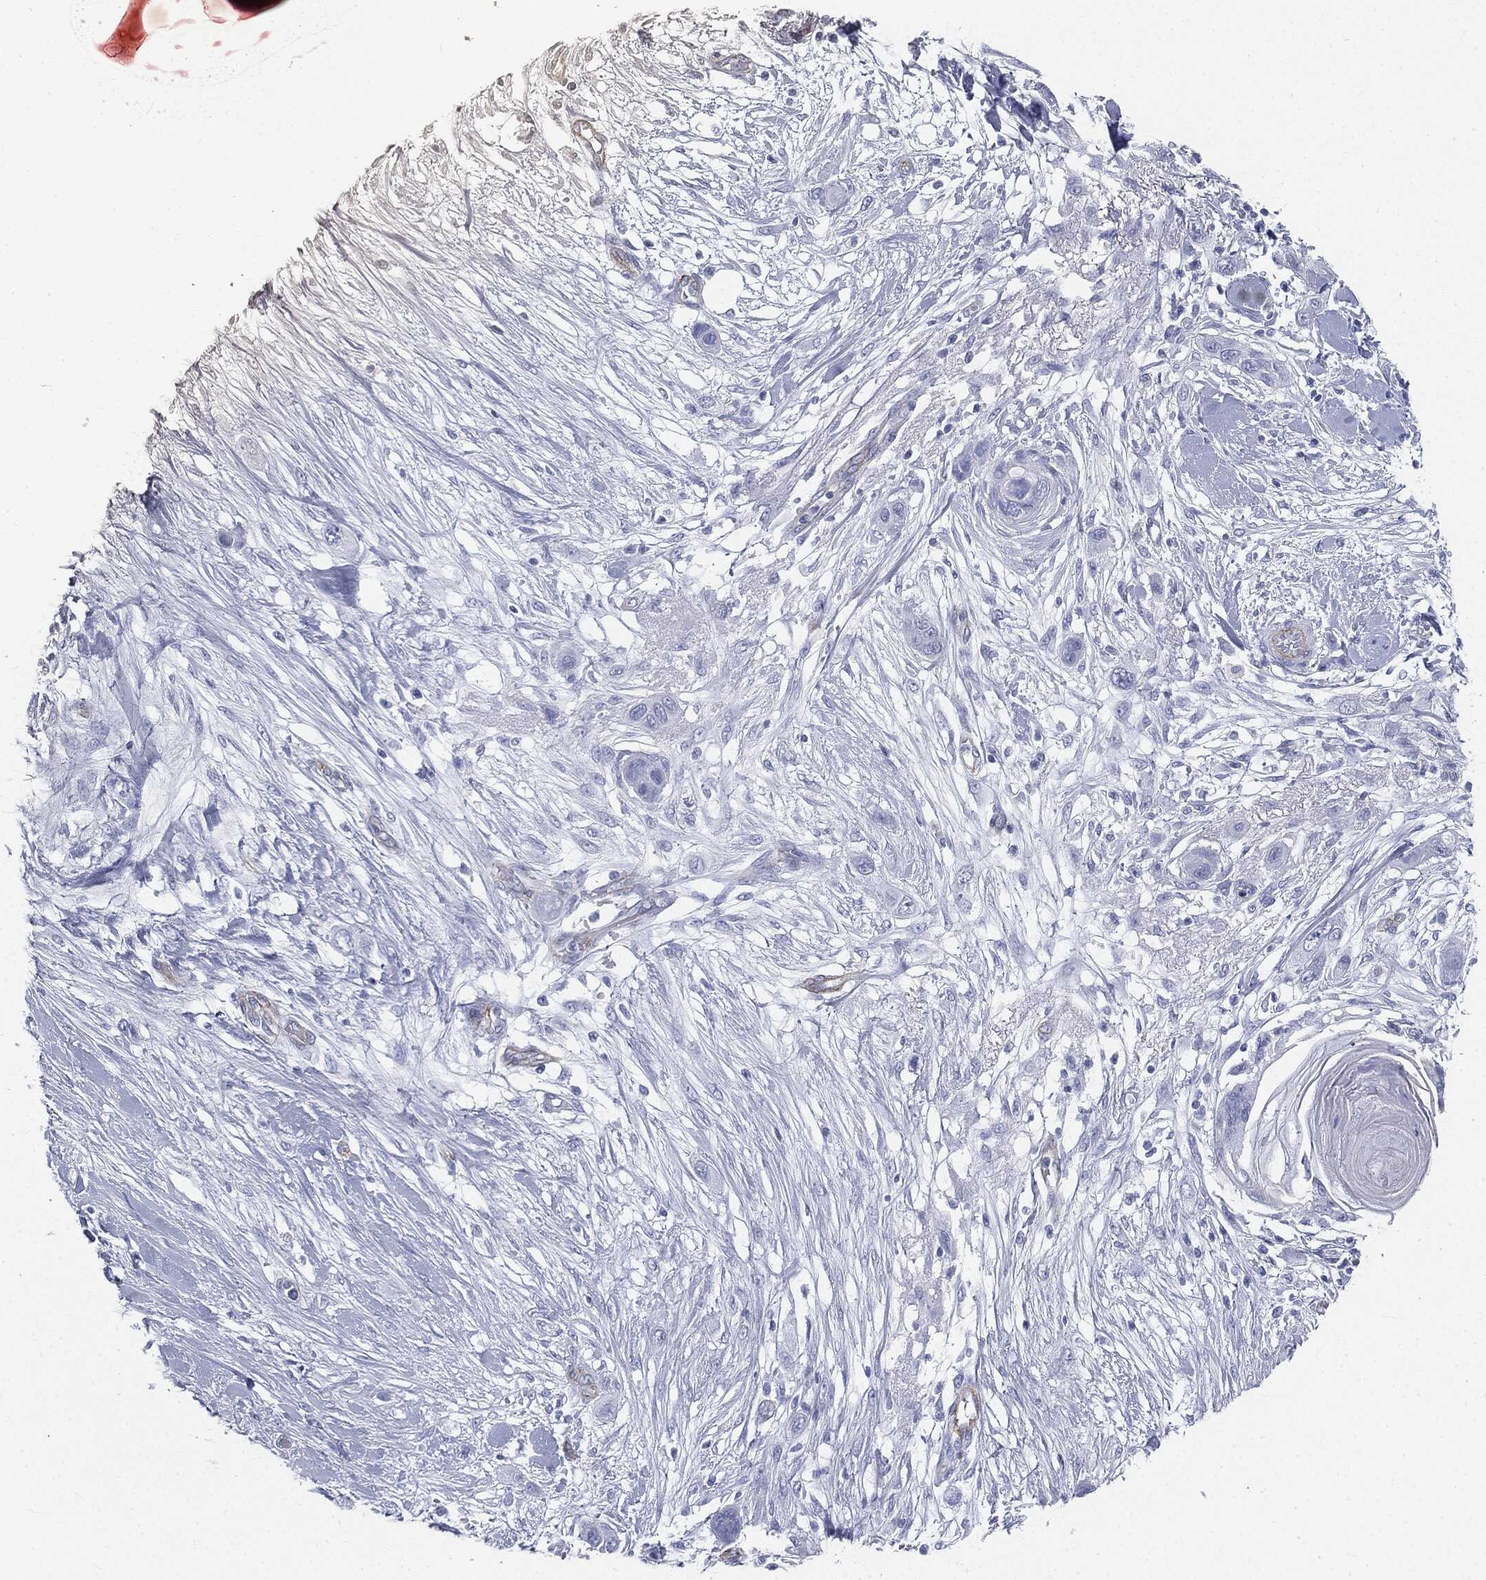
{"staining": {"intensity": "negative", "quantity": "none", "location": "none"}, "tissue": "skin cancer", "cell_type": "Tumor cells", "image_type": "cancer", "snomed": [{"axis": "morphology", "description": "Squamous cell carcinoma, NOS"}, {"axis": "topography", "description": "Skin"}], "caption": "Immunohistochemical staining of human skin cancer demonstrates no significant positivity in tumor cells.", "gene": "MUC5AC", "patient": {"sex": "male", "age": 79}}